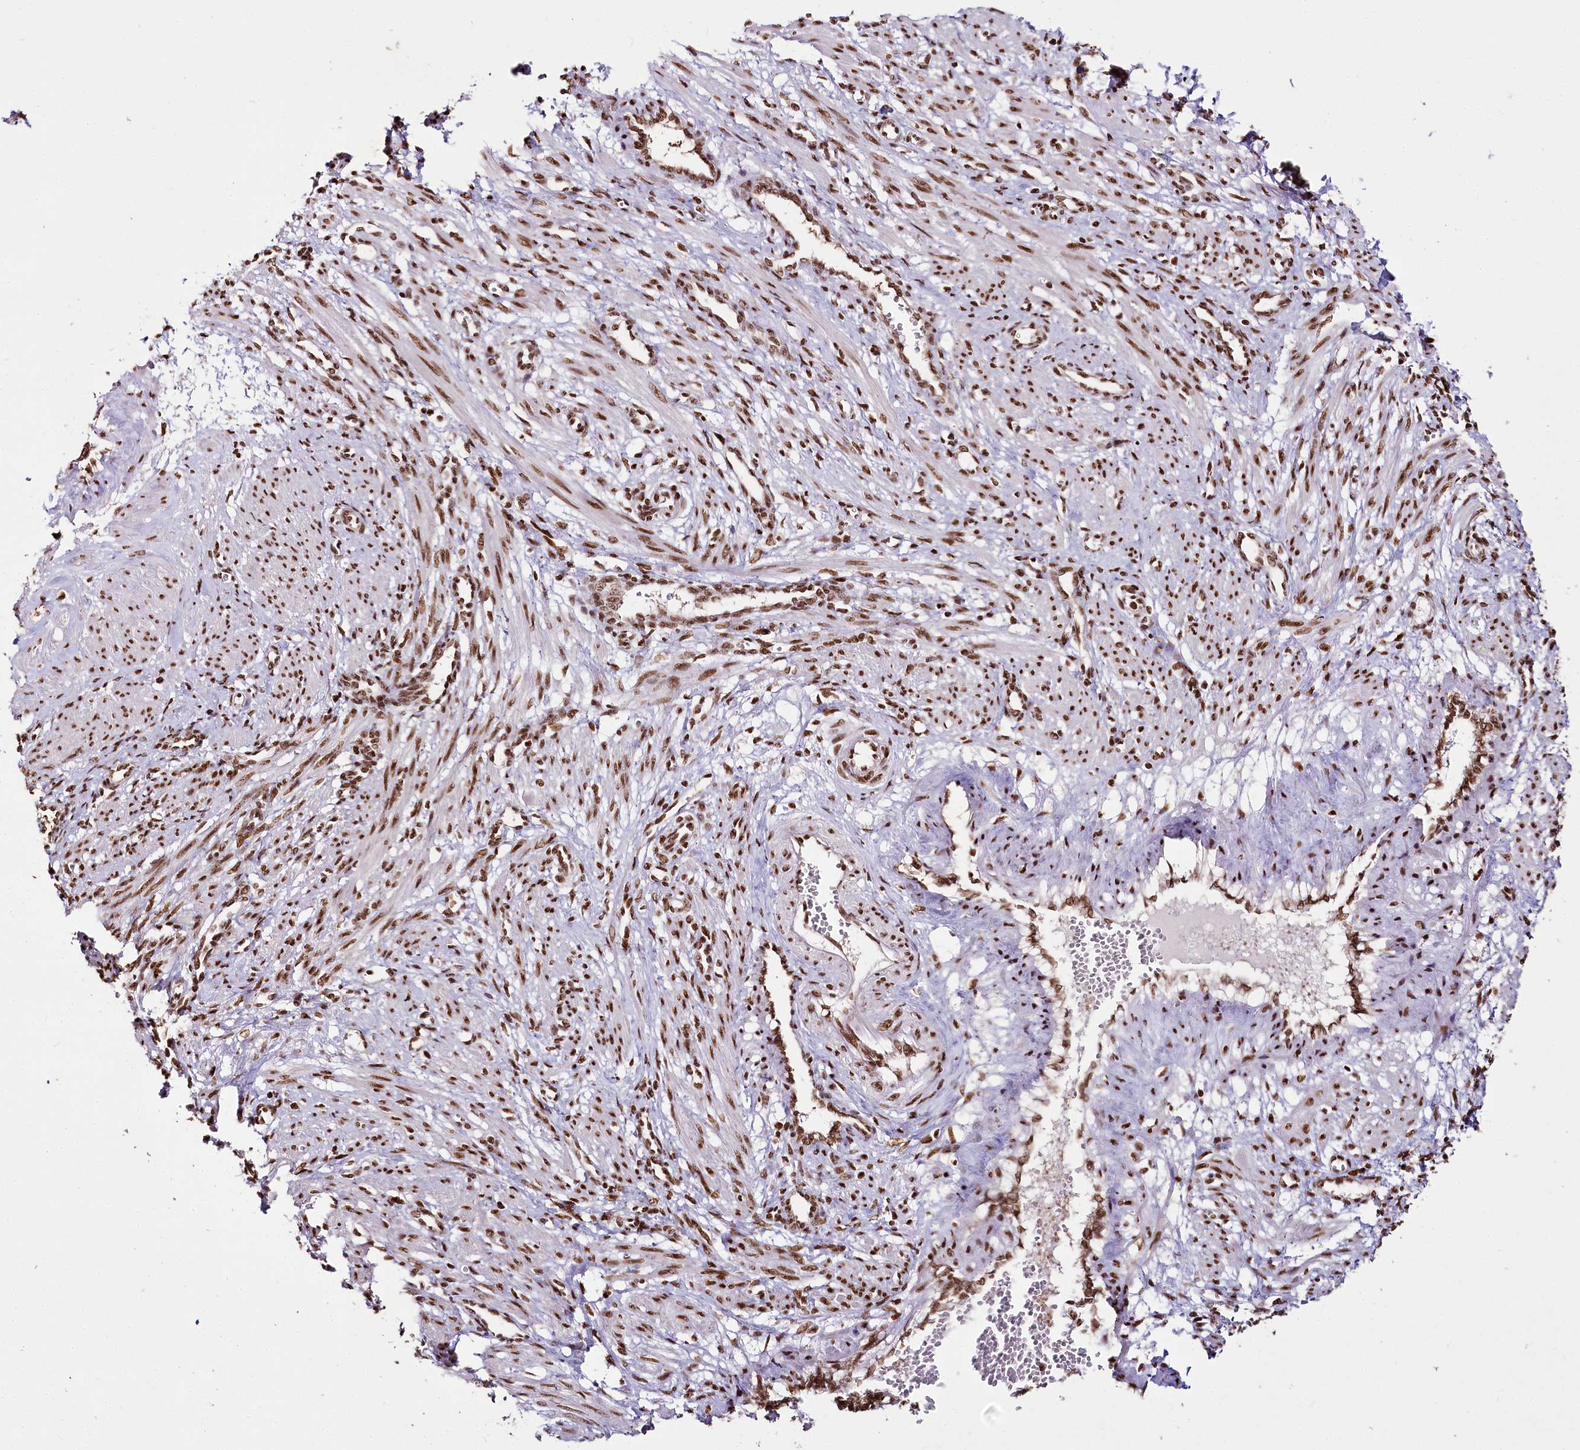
{"staining": {"intensity": "strong", "quantity": ">75%", "location": "nuclear"}, "tissue": "smooth muscle", "cell_type": "Smooth muscle cells", "image_type": "normal", "snomed": [{"axis": "morphology", "description": "Normal tissue, NOS"}, {"axis": "topography", "description": "Endometrium"}], "caption": "Protein expression analysis of benign human smooth muscle reveals strong nuclear staining in approximately >75% of smooth muscle cells.", "gene": "SMARCE1", "patient": {"sex": "female", "age": 33}}